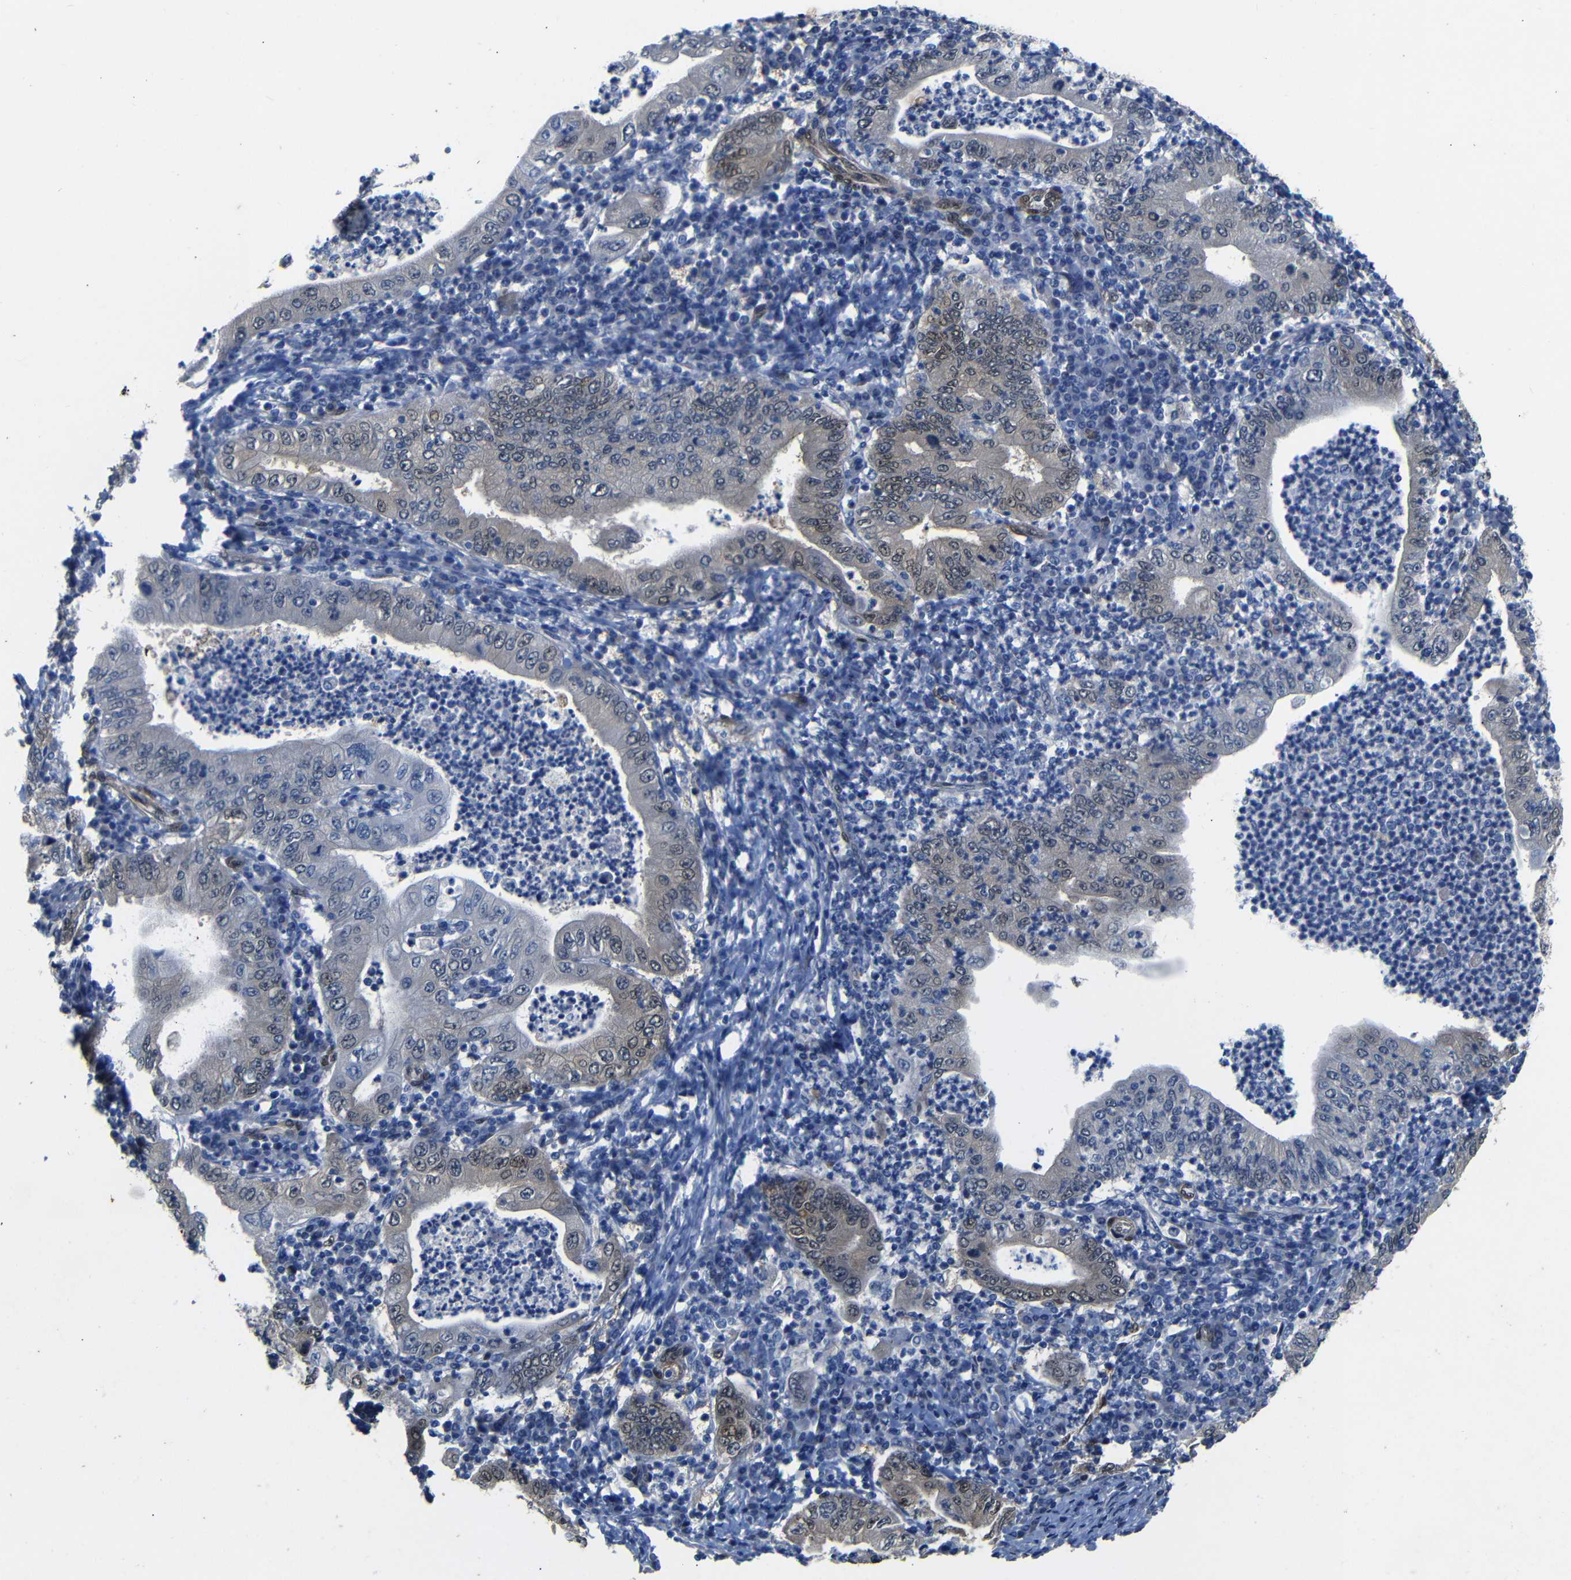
{"staining": {"intensity": "weak", "quantity": "<25%", "location": "nuclear"}, "tissue": "stomach cancer", "cell_type": "Tumor cells", "image_type": "cancer", "snomed": [{"axis": "morphology", "description": "Normal tissue, NOS"}, {"axis": "morphology", "description": "Adenocarcinoma, NOS"}, {"axis": "topography", "description": "Esophagus"}, {"axis": "topography", "description": "Stomach, upper"}, {"axis": "topography", "description": "Peripheral nerve tissue"}], "caption": "Protein analysis of stomach cancer (adenocarcinoma) shows no significant positivity in tumor cells. (Stains: DAB (3,3'-diaminobenzidine) immunohistochemistry (IHC) with hematoxylin counter stain, Microscopy: brightfield microscopy at high magnification).", "gene": "YAP1", "patient": {"sex": "male", "age": 62}}